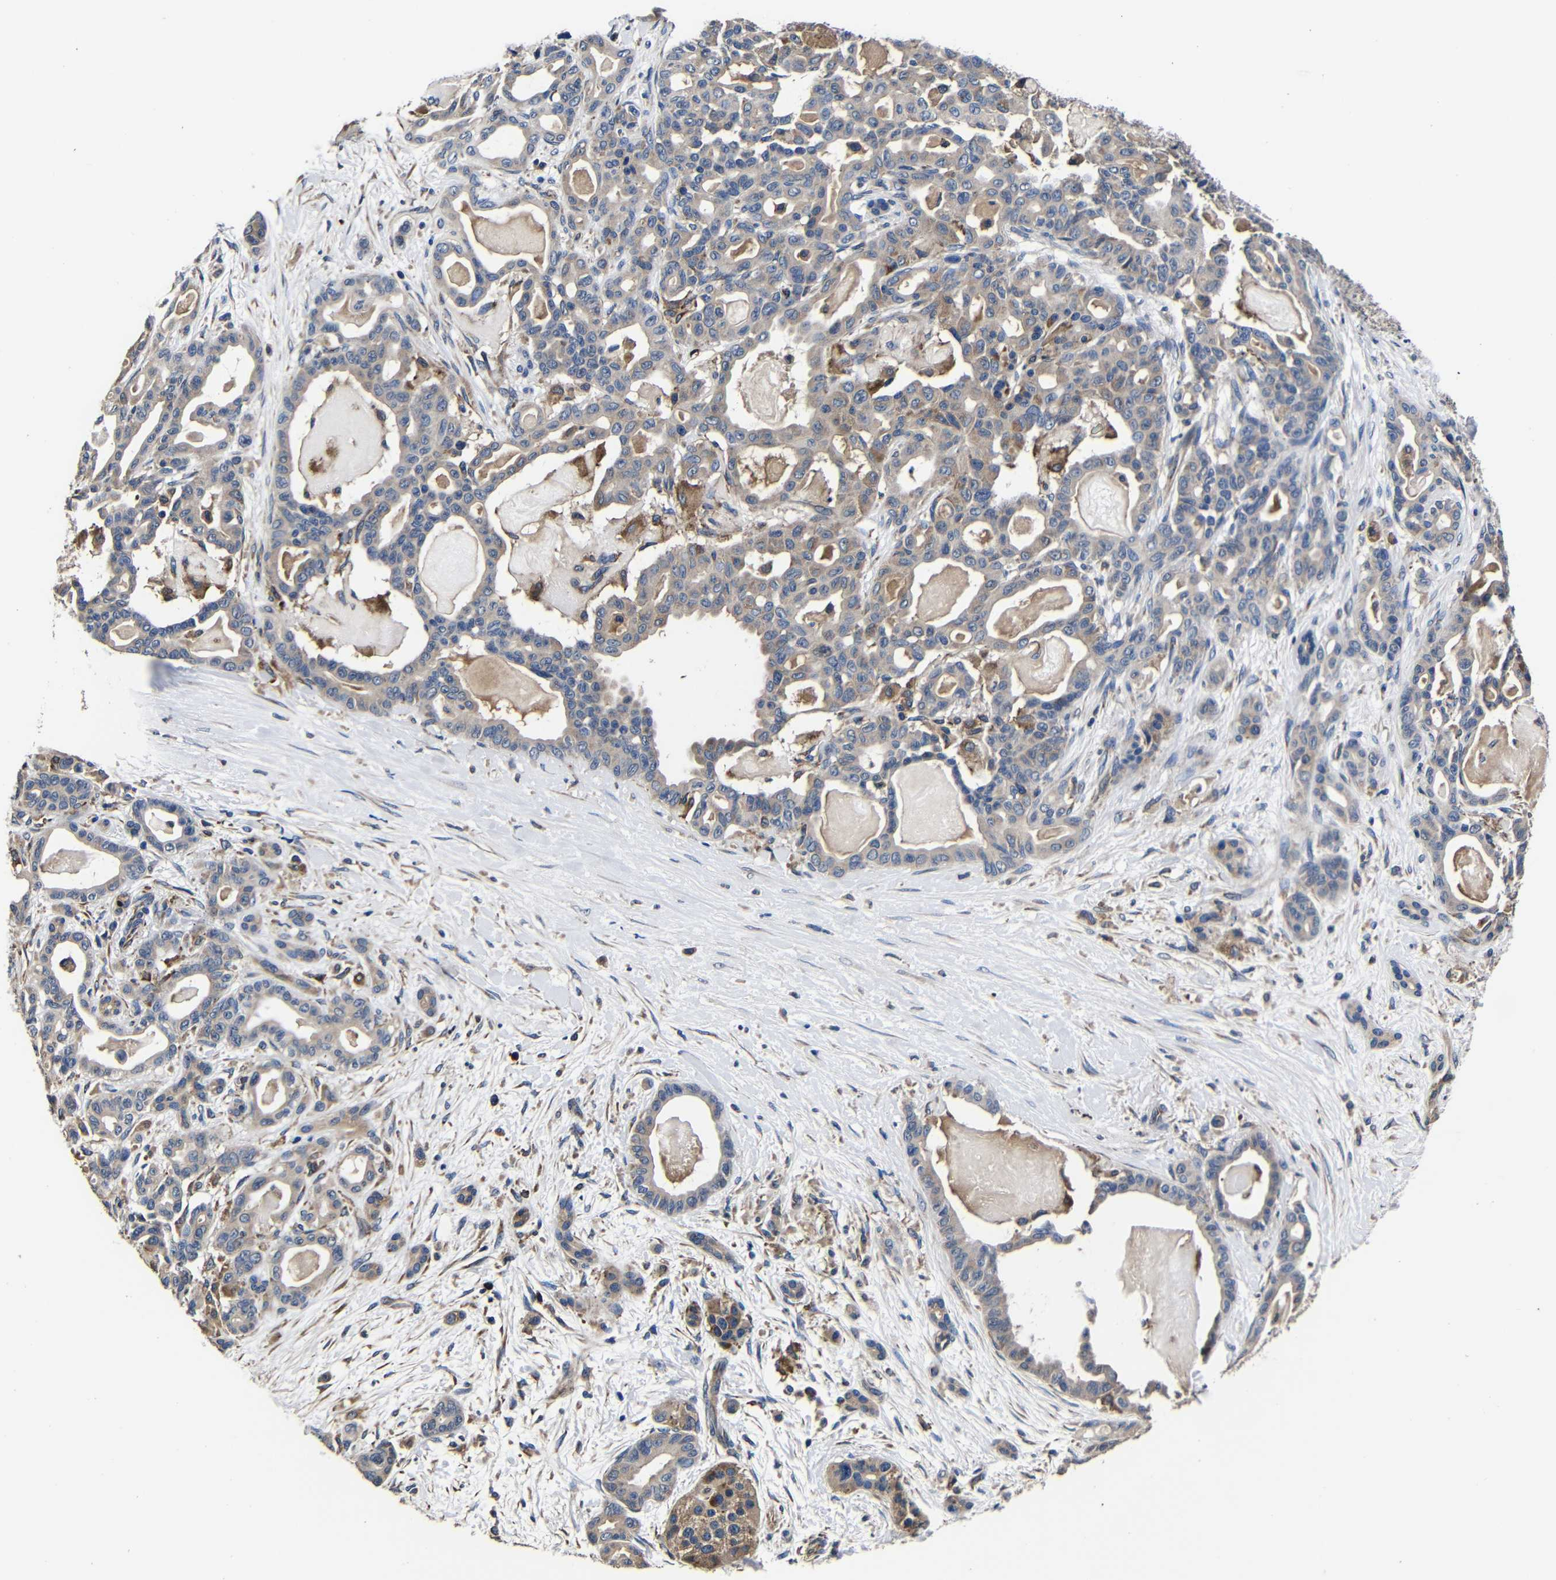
{"staining": {"intensity": "weak", "quantity": ">75%", "location": "cytoplasmic/membranous"}, "tissue": "pancreatic cancer", "cell_type": "Tumor cells", "image_type": "cancer", "snomed": [{"axis": "morphology", "description": "Adenocarcinoma, NOS"}, {"axis": "topography", "description": "Pancreas"}], "caption": "Protein staining of pancreatic cancer (adenocarcinoma) tissue shows weak cytoplasmic/membranous positivity in about >75% of tumor cells.", "gene": "SCN9A", "patient": {"sex": "male", "age": 63}}